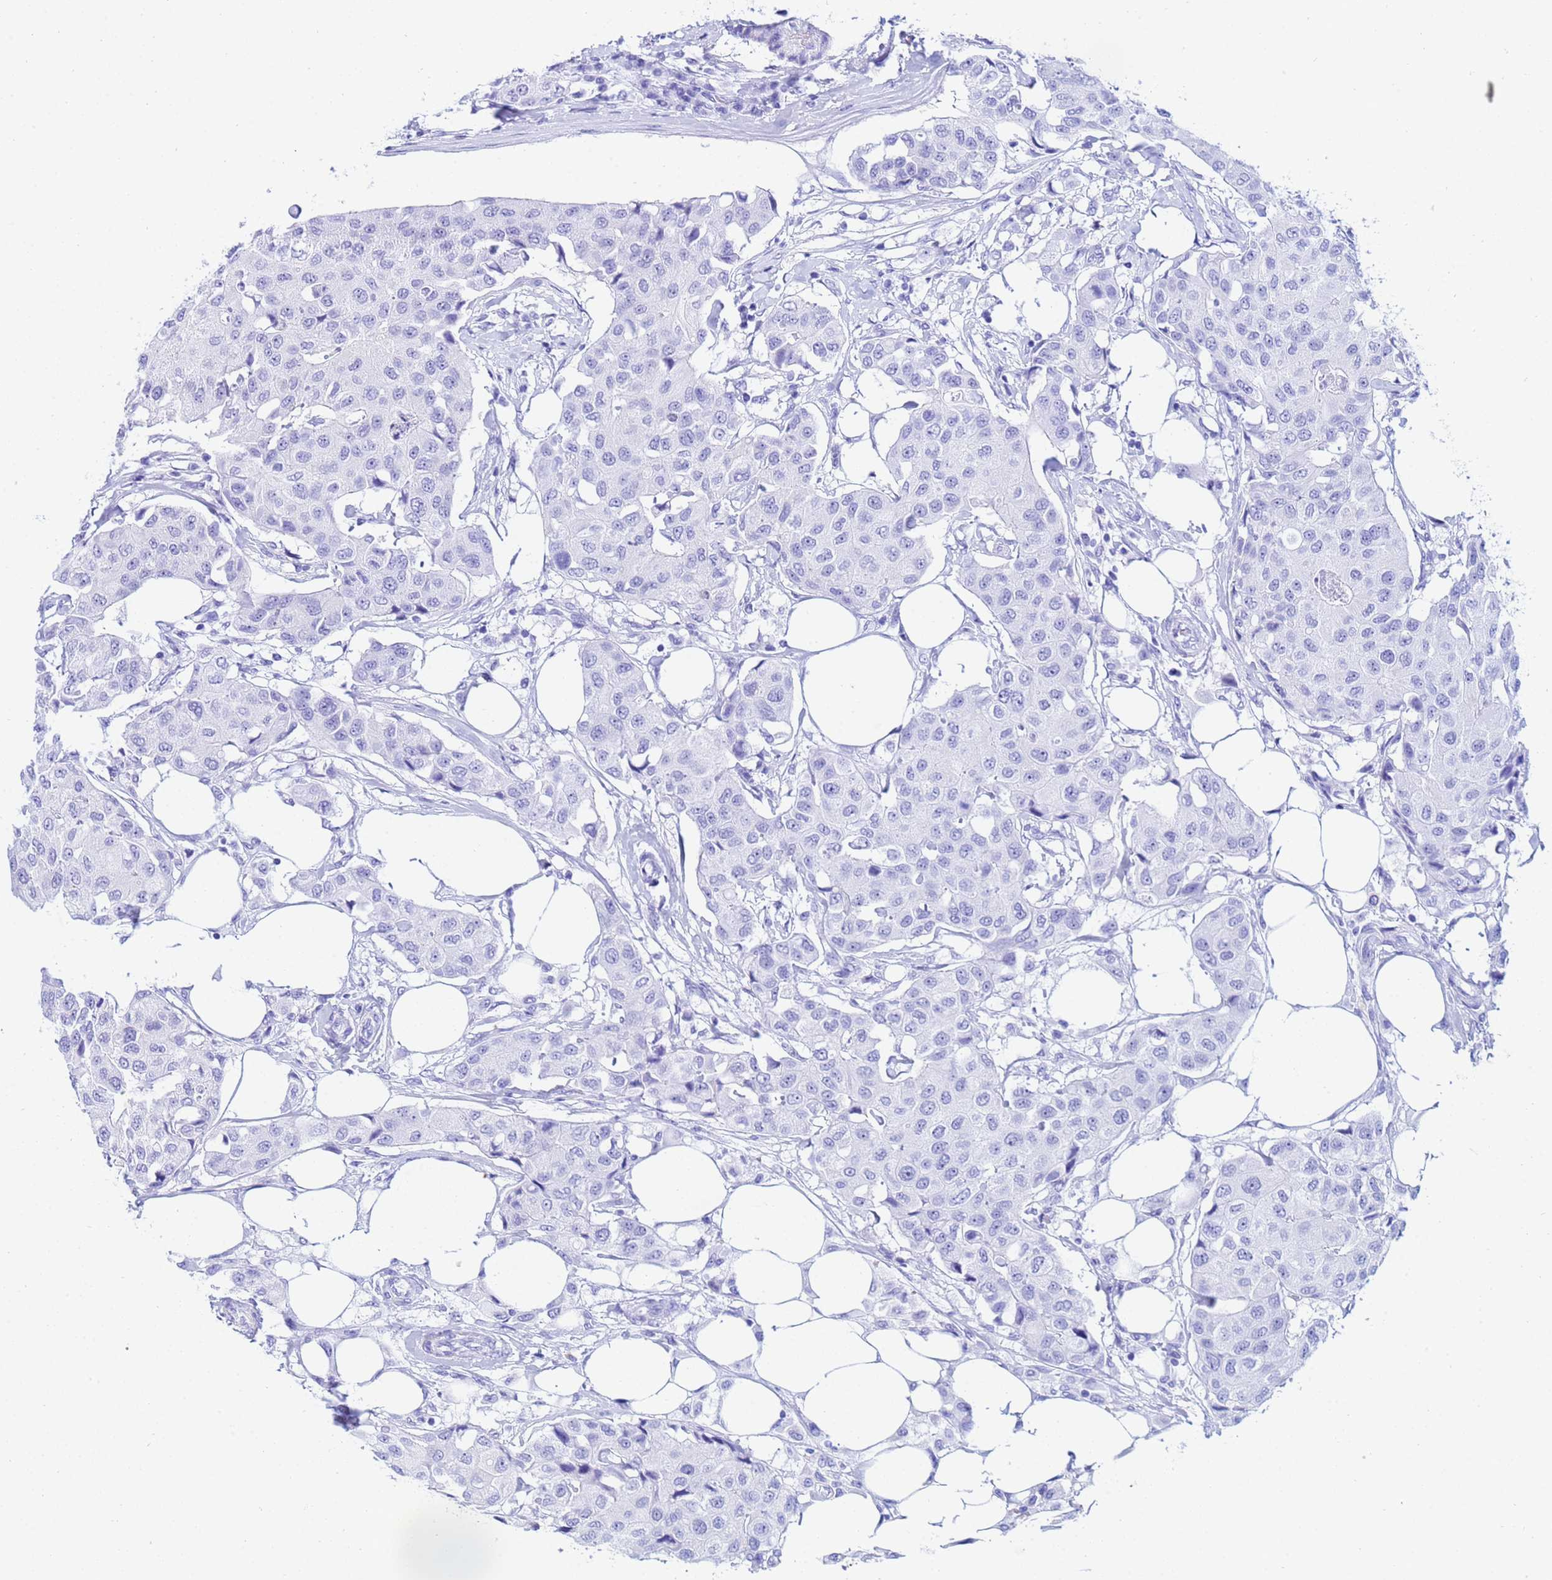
{"staining": {"intensity": "negative", "quantity": "none", "location": "none"}, "tissue": "breast cancer", "cell_type": "Tumor cells", "image_type": "cancer", "snomed": [{"axis": "morphology", "description": "Duct carcinoma"}, {"axis": "topography", "description": "Breast"}], "caption": "Tumor cells show no significant staining in breast invasive ductal carcinoma.", "gene": "TRIP6", "patient": {"sex": "female", "age": 80}}